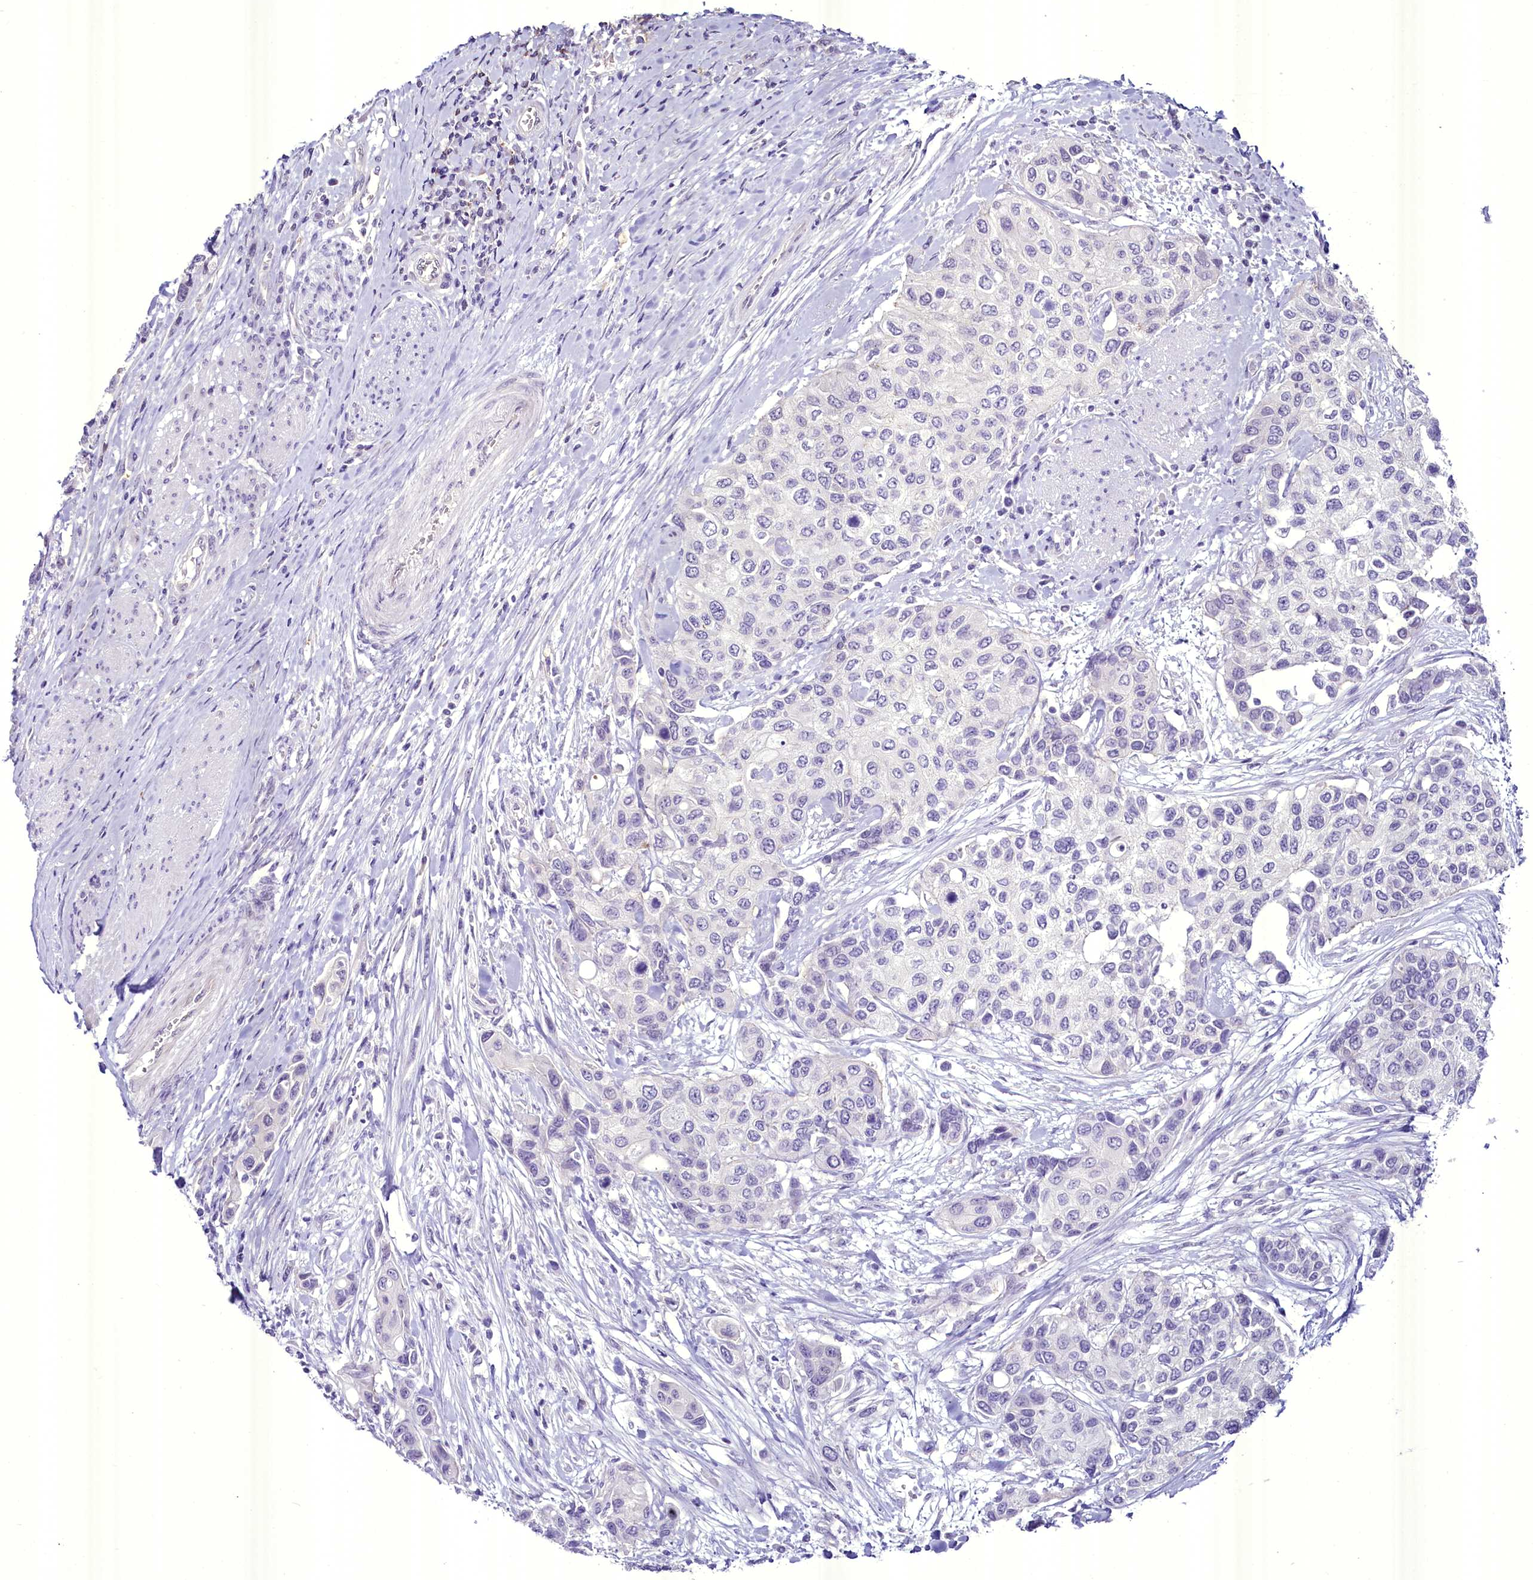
{"staining": {"intensity": "negative", "quantity": "none", "location": "none"}, "tissue": "urothelial cancer", "cell_type": "Tumor cells", "image_type": "cancer", "snomed": [{"axis": "morphology", "description": "Normal tissue, NOS"}, {"axis": "morphology", "description": "Urothelial carcinoma, High grade"}, {"axis": "topography", "description": "Vascular tissue"}, {"axis": "topography", "description": "Urinary bladder"}], "caption": "The immunohistochemistry (IHC) photomicrograph has no significant positivity in tumor cells of urothelial cancer tissue.", "gene": "BANK1", "patient": {"sex": "female", "age": 56}}